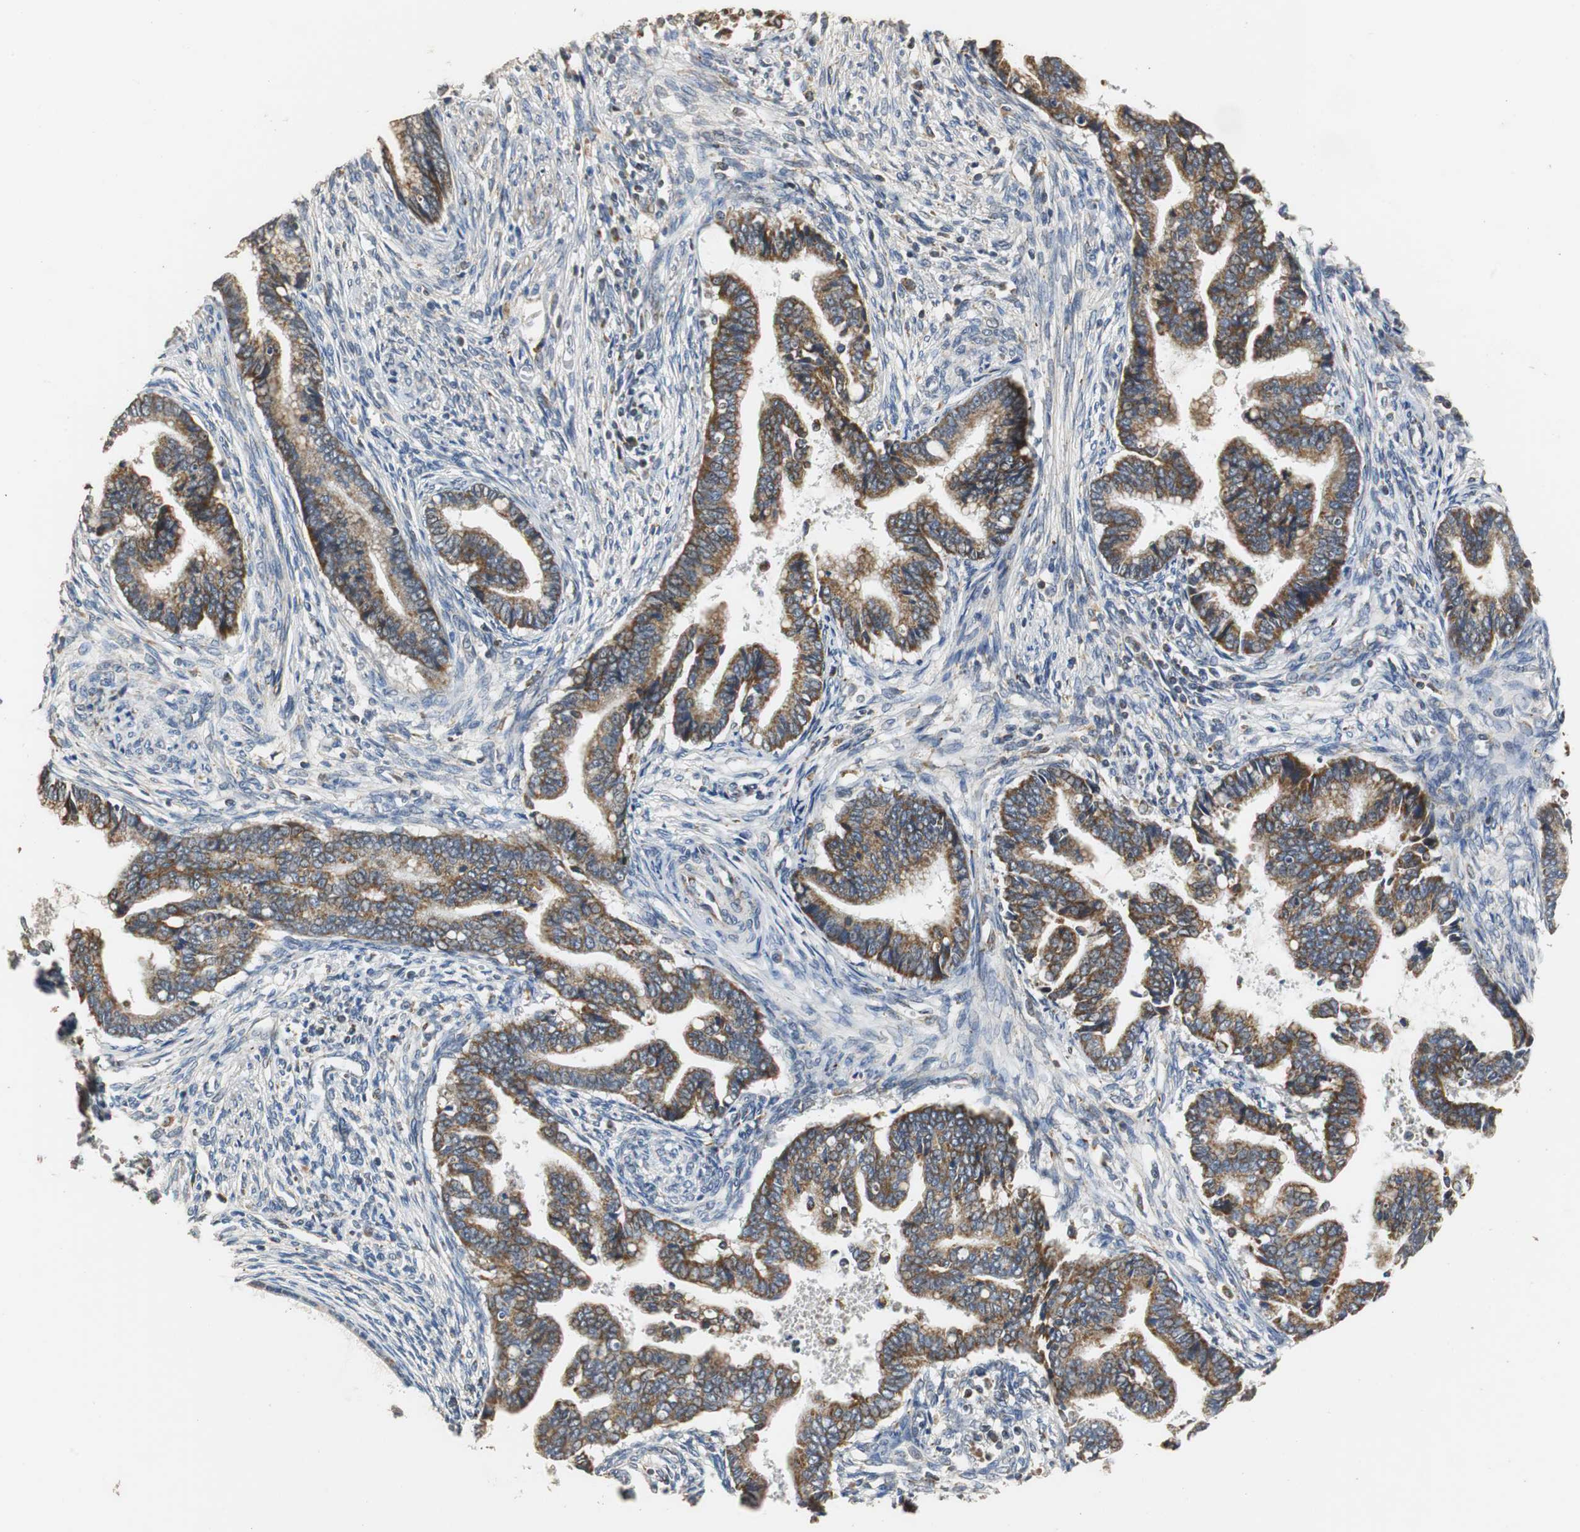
{"staining": {"intensity": "moderate", "quantity": ">75%", "location": "cytoplasmic/membranous"}, "tissue": "cervical cancer", "cell_type": "Tumor cells", "image_type": "cancer", "snomed": [{"axis": "morphology", "description": "Adenocarcinoma, NOS"}, {"axis": "topography", "description": "Cervix"}], "caption": "This histopathology image shows adenocarcinoma (cervical) stained with immunohistochemistry (IHC) to label a protein in brown. The cytoplasmic/membranous of tumor cells show moderate positivity for the protein. Nuclei are counter-stained blue.", "gene": "HMGCL", "patient": {"sex": "female", "age": 44}}